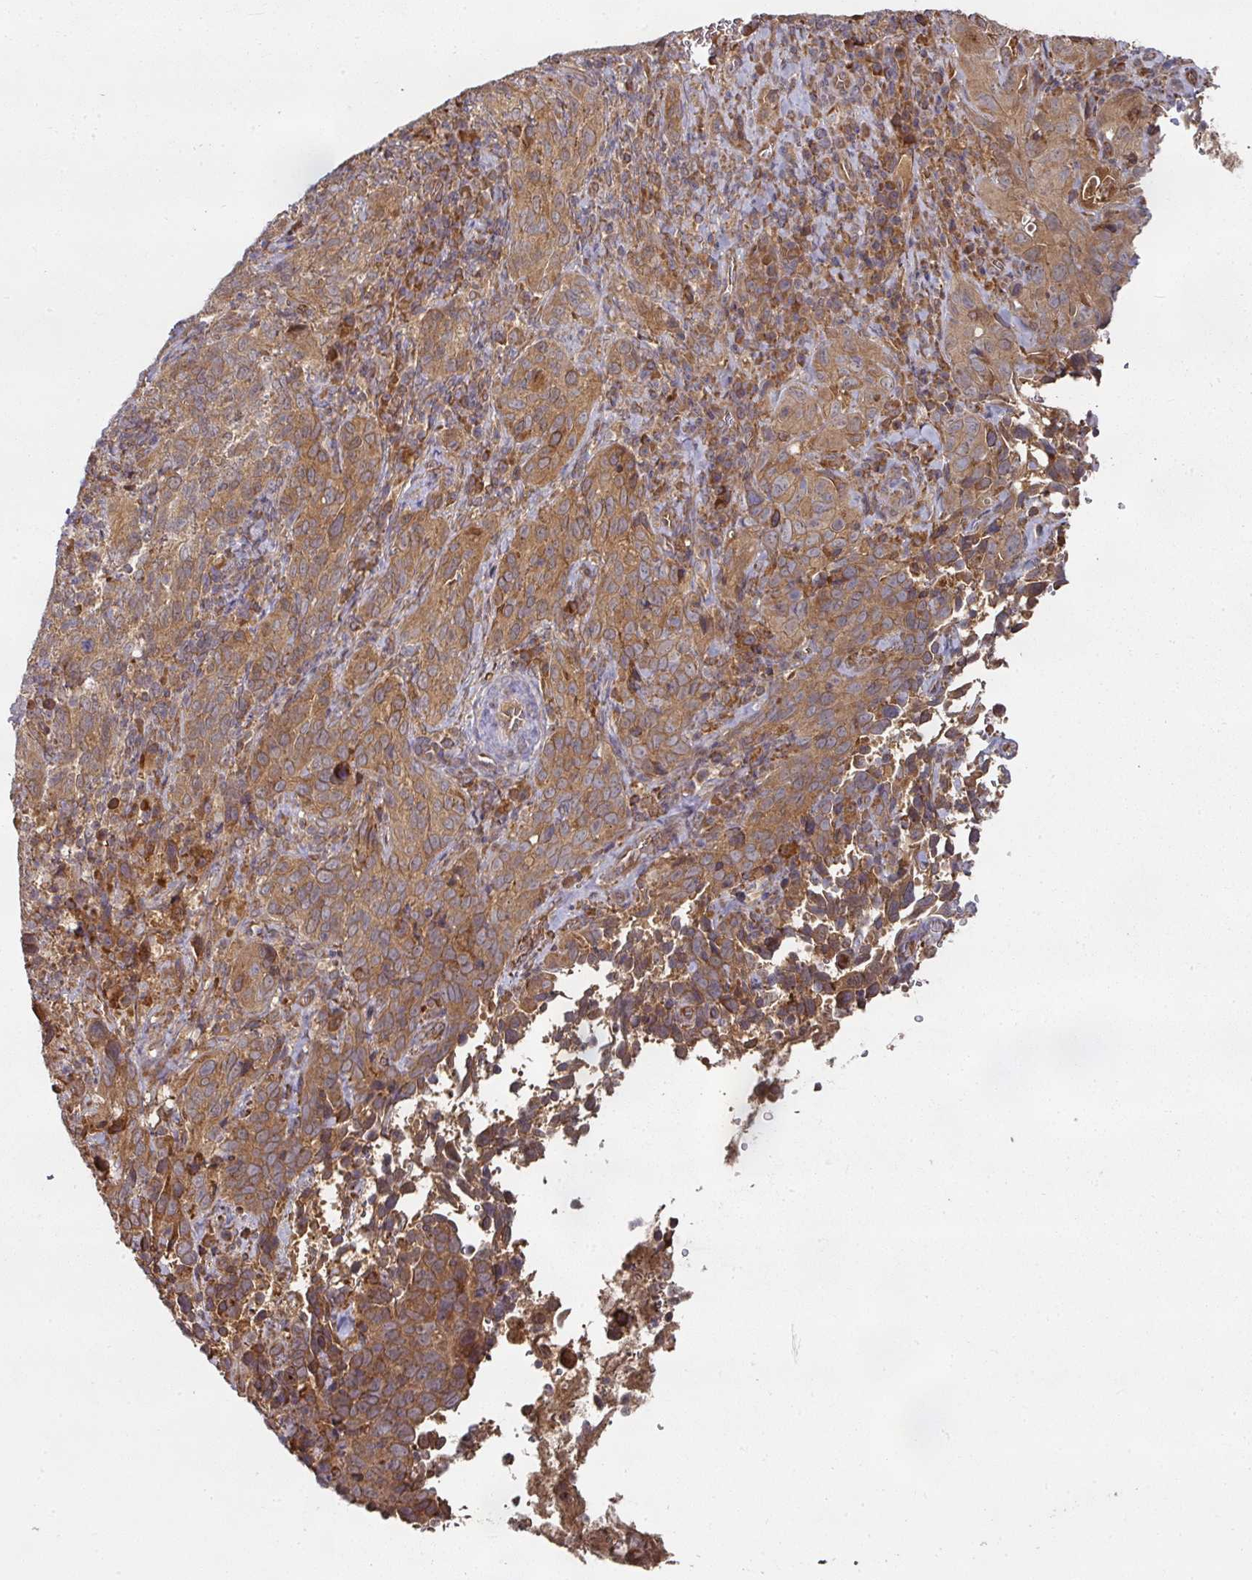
{"staining": {"intensity": "moderate", "quantity": ">75%", "location": "cytoplasmic/membranous"}, "tissue": "cervical cancer", "cell_type": "Tumor cells", "image_type": "cancer", "snomed": [{"axis": "morphology", "description": "Squamous cell carcinoma, NOS"}, {"axis": "topography", "description": "Cervix"}], "caption": "Cervical cancer (squamous cell carcinoma) stained with a protein marker displays moderate staining in tumor cells.", "gene": "CEP95", "patient": {"sex": "female", "age": 51}}